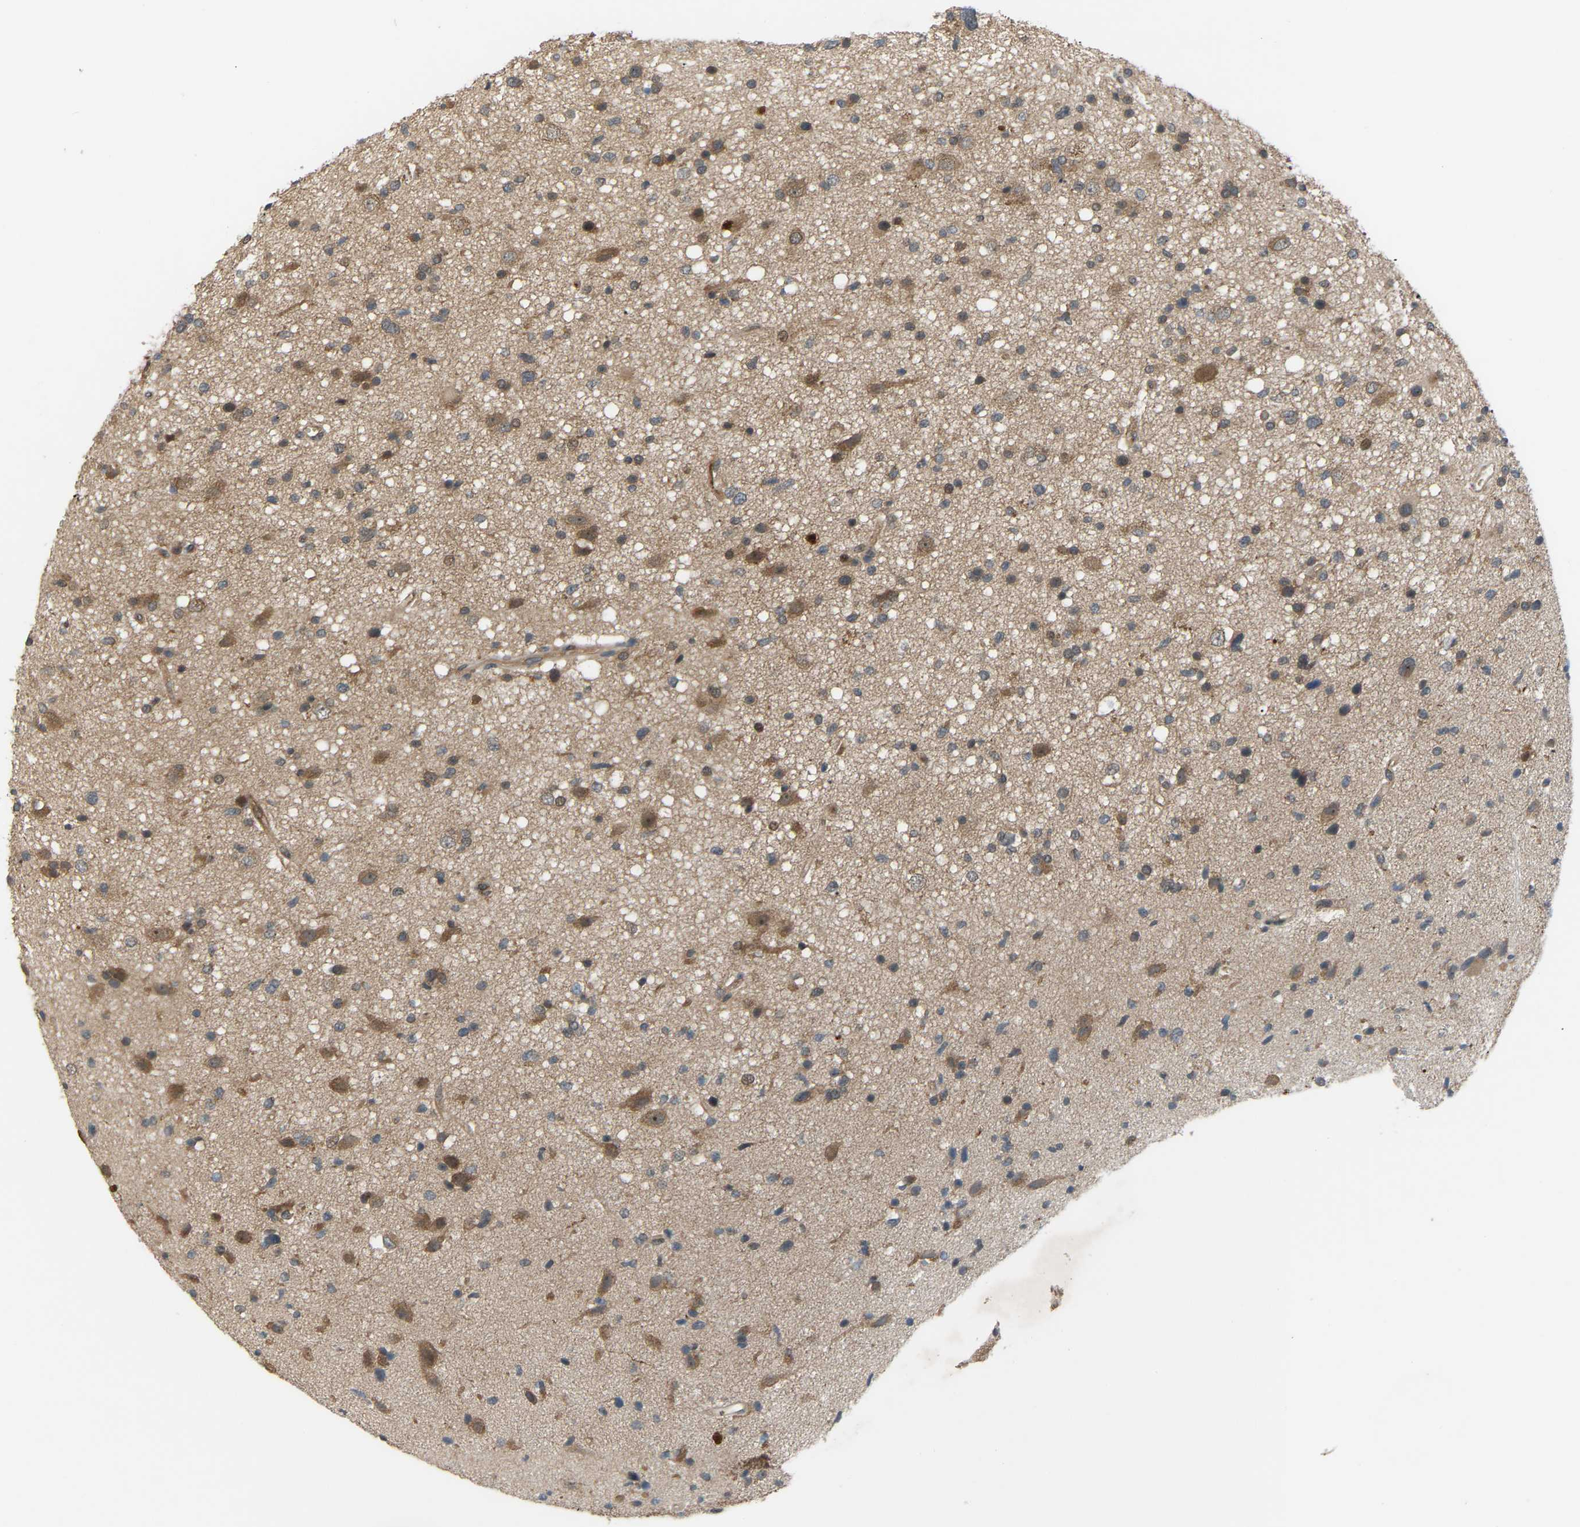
{"staining": {"intensity": "moderate", "quantity": ">75%", "location": "cytoplasmic/membranous"}, "tissue": "glioma", "cell_type": "Tumor cells", "image_type": "cancer", "snomed": [{"axis": "morphology", "description": "Glioma, malignant, High grade"}, {"axis": "topography", "description": "Brain"}], "caption": "A medium amount of moderate cytoplasmic/membranous positivity is seen in about >75% of tumor cells in high-grade glioma (malignant) tissue.", "gene": "CROT", "patient": {"sex": "male", "age": 33}}